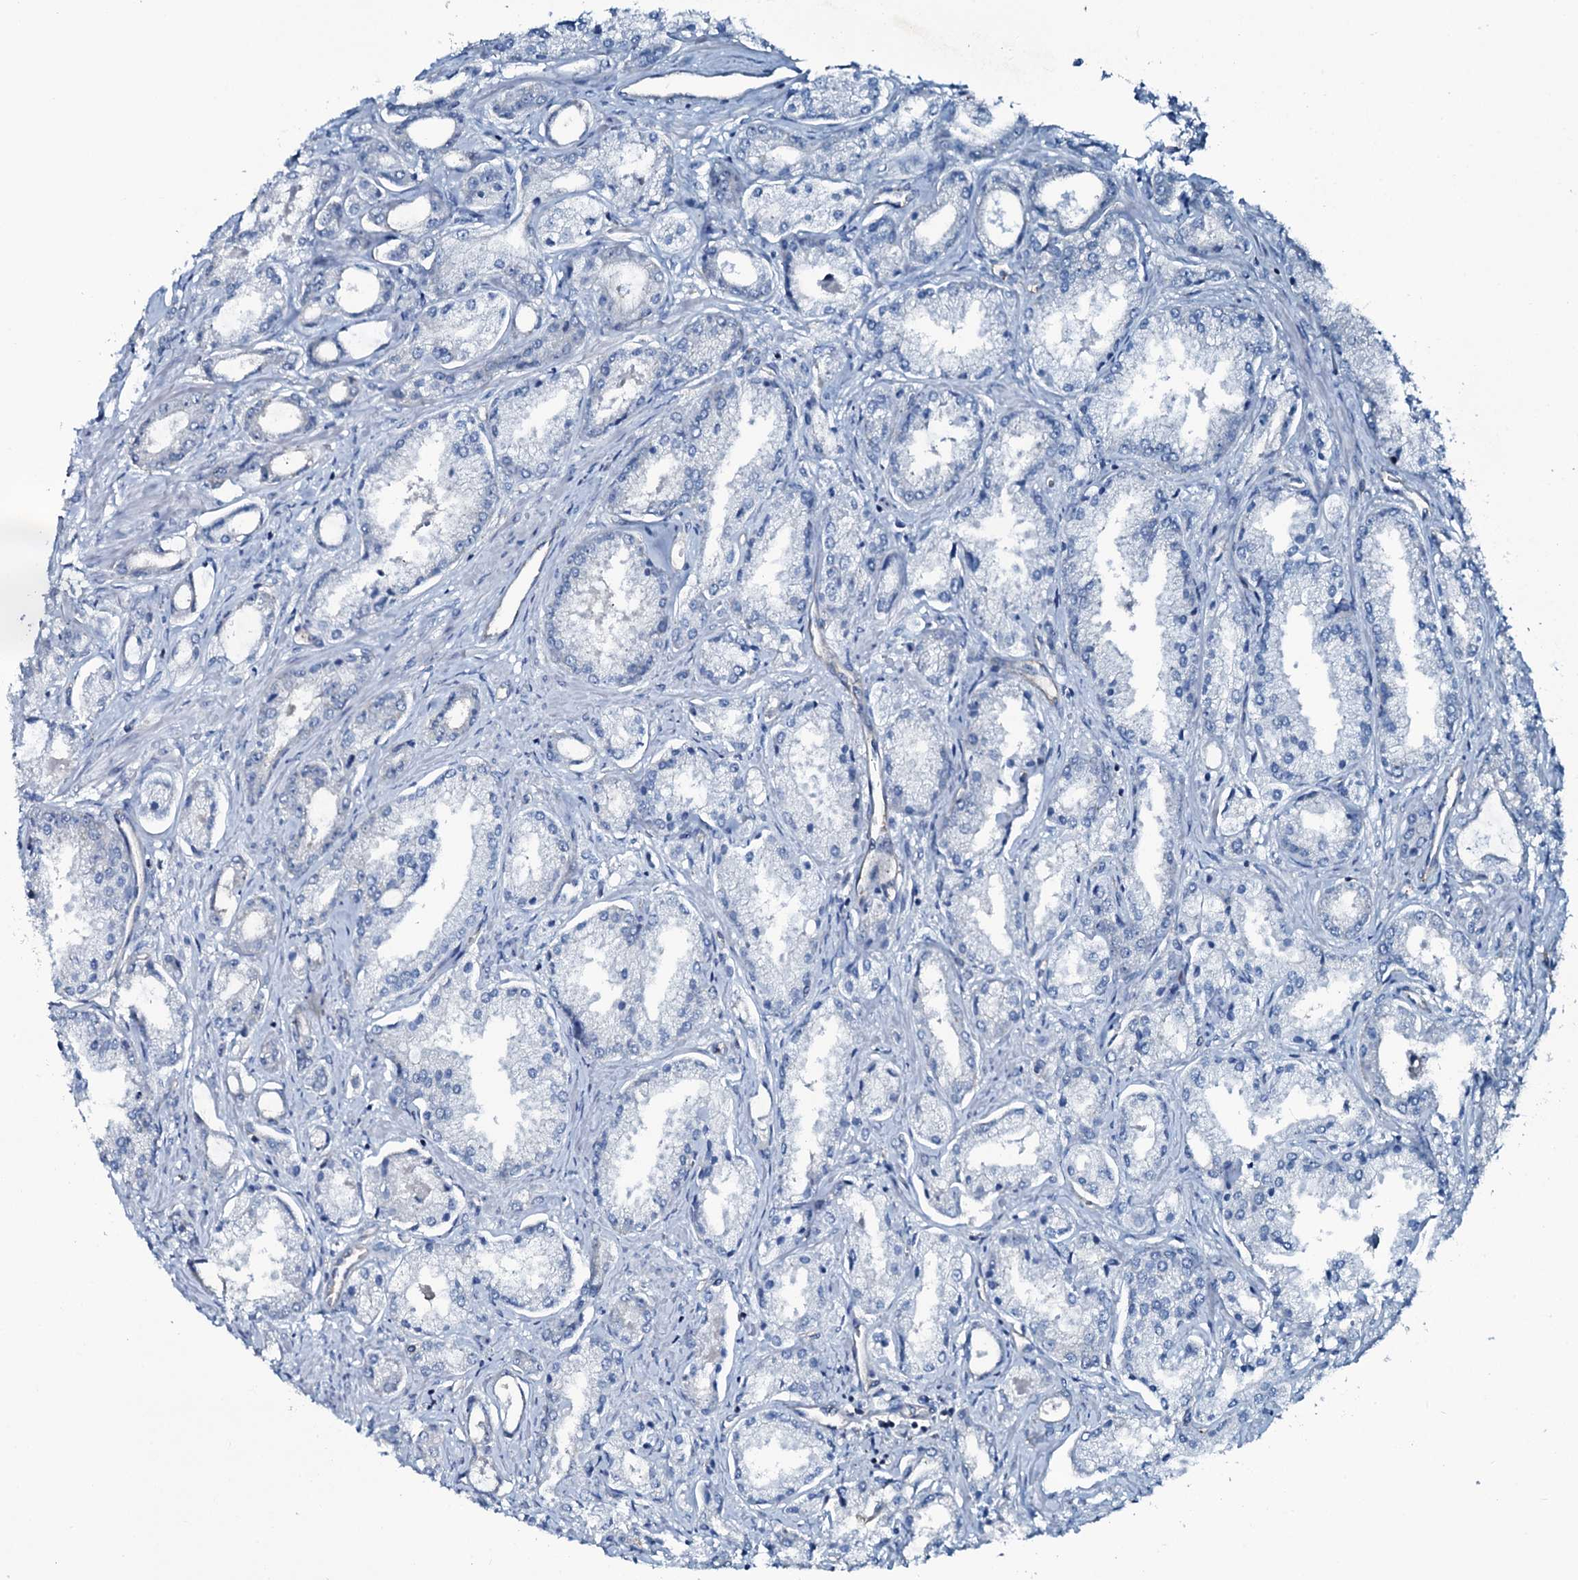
{"staining": {"intensity": "negative", "quantity": "none", "location": "none"}, "tissue": "prostate cancer", "cell_type": "Tumor cells", "image_type": "cancer", "snomed": [{"axis": "morphology", "description": "Adenocarcinoma, Low grade"}, {"axis": "topography", "description": "Prostate"}], "caption": "Image shows no significant protein positivity in tumor cells of prostate cancer. The staining is performed using DAB brown chromogen with nuclei counter-stained in using hematoxylin.", "gene": "SLC25A38", "patient": {"sex": "male", "age": 68}}